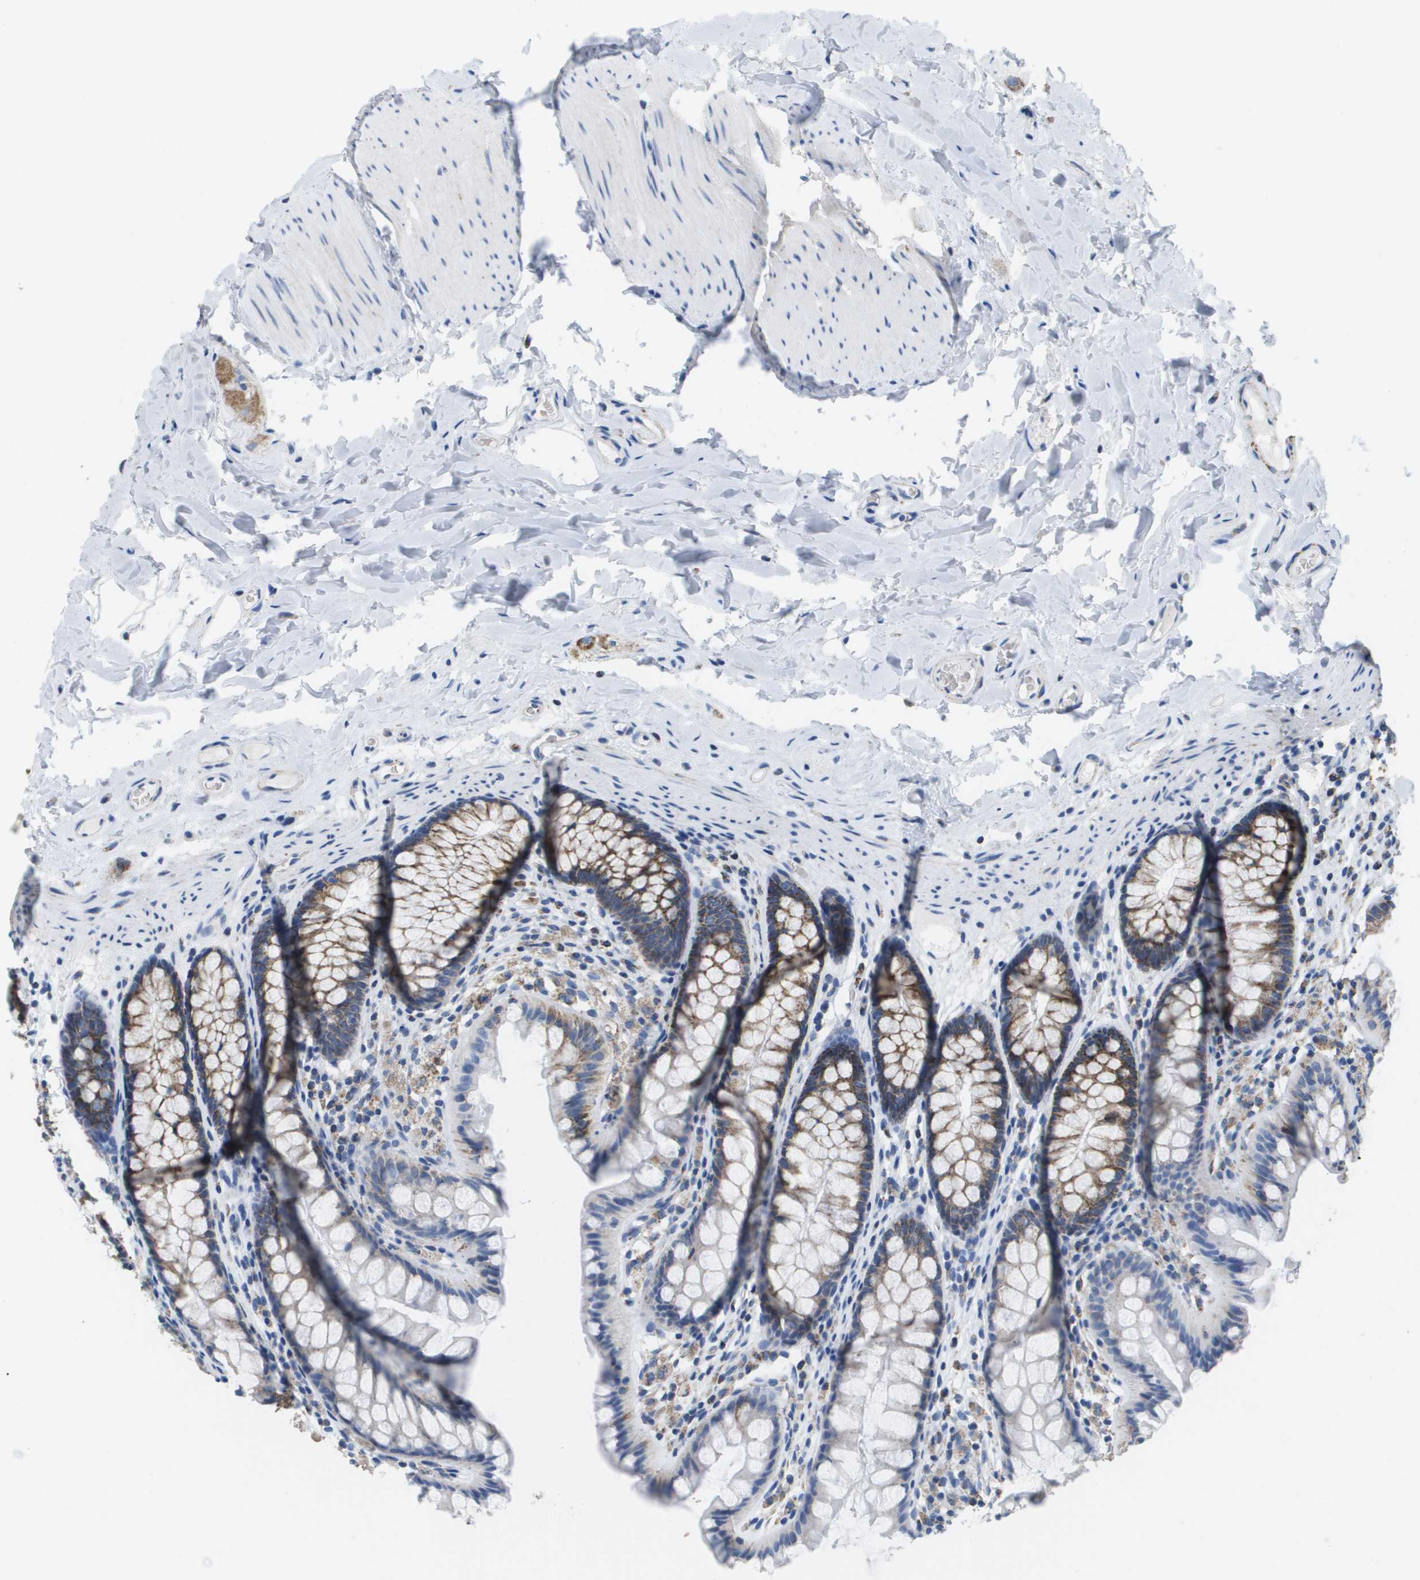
{"staining": {"intensity": "negative", "quantity": "none", "location": "none"}, "tissue": "colon", "cell_type": "Endothelial cells", "image_type": "normal", "snomed": [{"axis": "morphology", "description": "Normal tissue, NOS"}, {"axis": "topography", "description": "Colon"}], "caption": "DAB immunohistochemical staining of unremarkable human colon exhibits no significant positivity in endothelial cells. The staining was performed using DAB (3,3'-diaminobenzidine) to visualize the protein expression in brown, while the nuclei were stained in blue with hematoxylin (Magnification: 20x).", "gene": "ATP5F1B", "patient": {"sex": "female", "age": 55}}